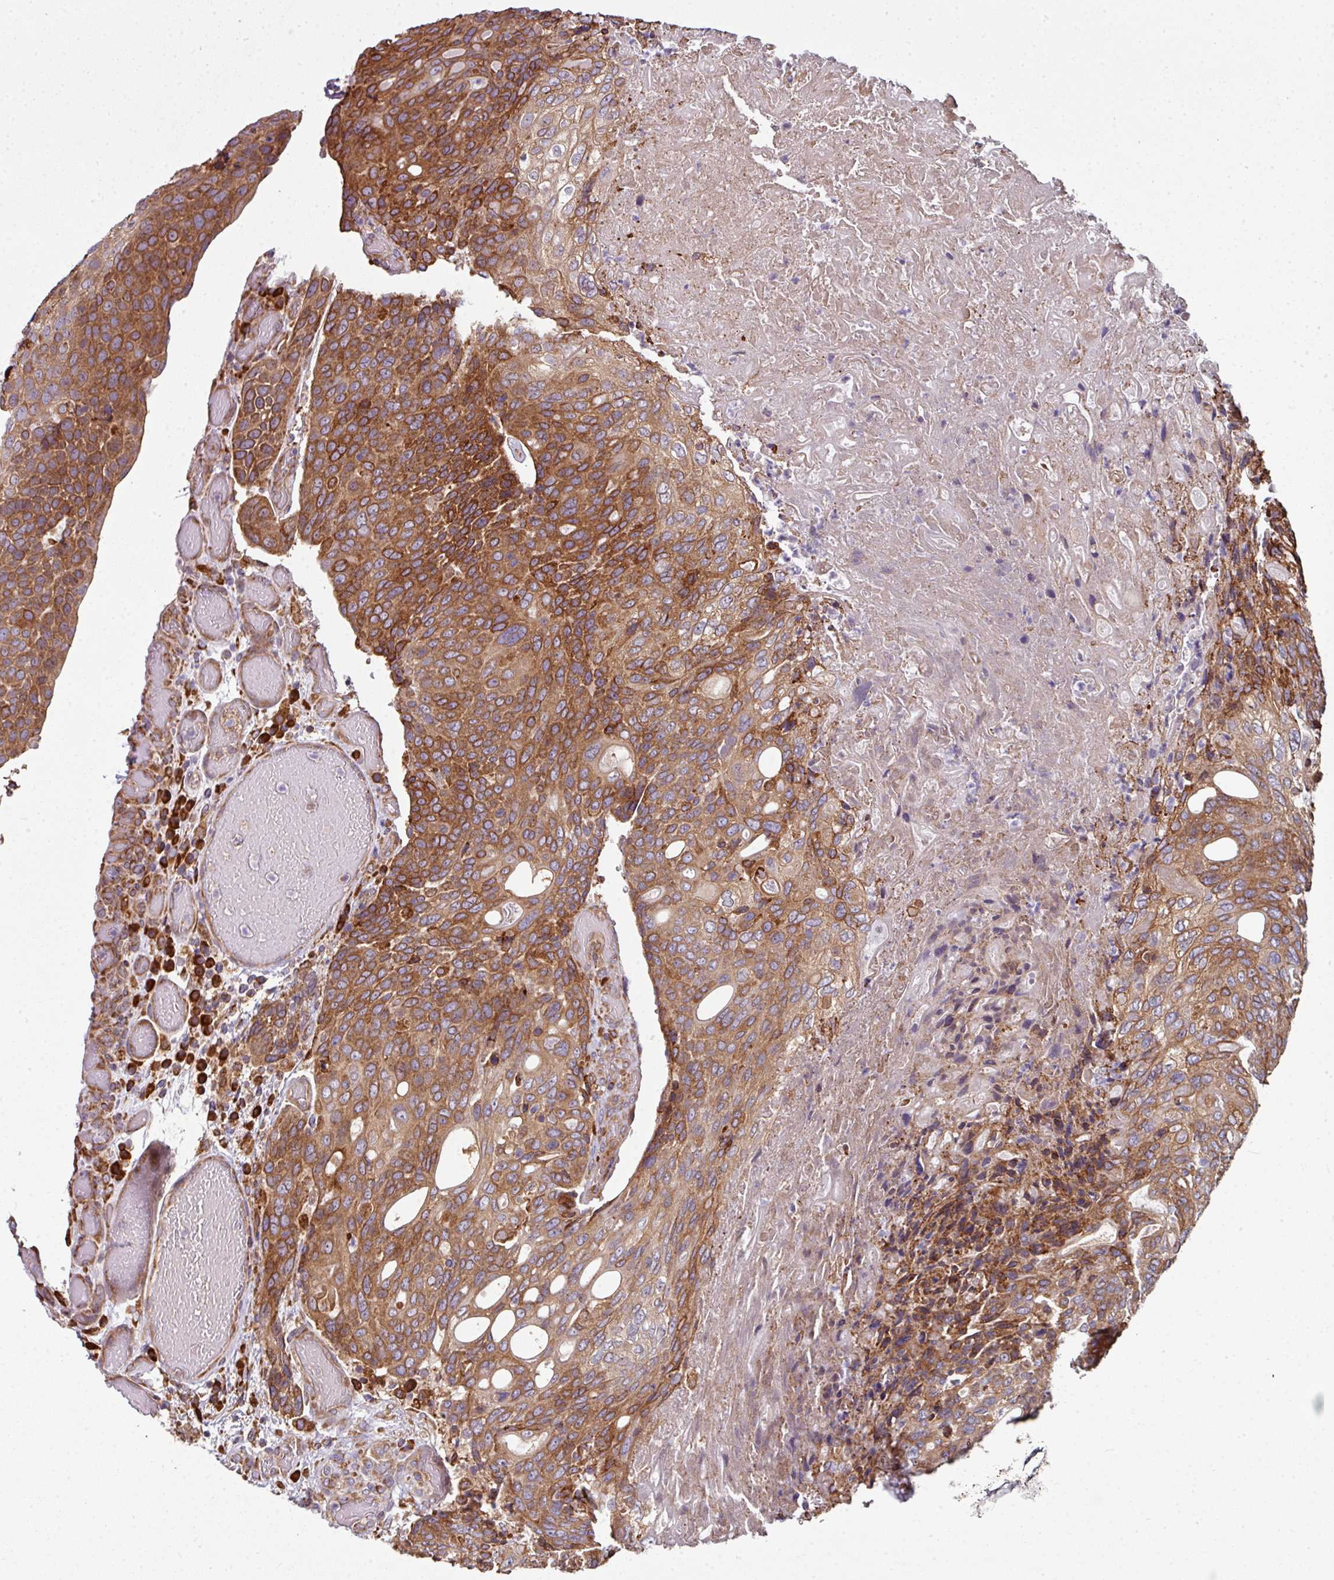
{"staining": {"intensity": "strong", "quantity": ">75%", "location": "cytoplasmic/membranous"}, "tissue": "urothelial cancer", "cell_type": "Tumor cells", "image_type": "cancer", "snomed": [{"axis": "morphology", "description": "Urothelial carcinoma, High grade"}, {"axis": "topography", "description": "Urinary bladder"}], "caption": "Tumor cells display high levels of strong cytoplasmic/membranous expression in approximately >75% of cells in urothelial cancer. (brown staining indicates protein expression, while blue staining denotes nuclei).", "gene": "FAT4", "patient": {"sex": "female", "age": 70}}